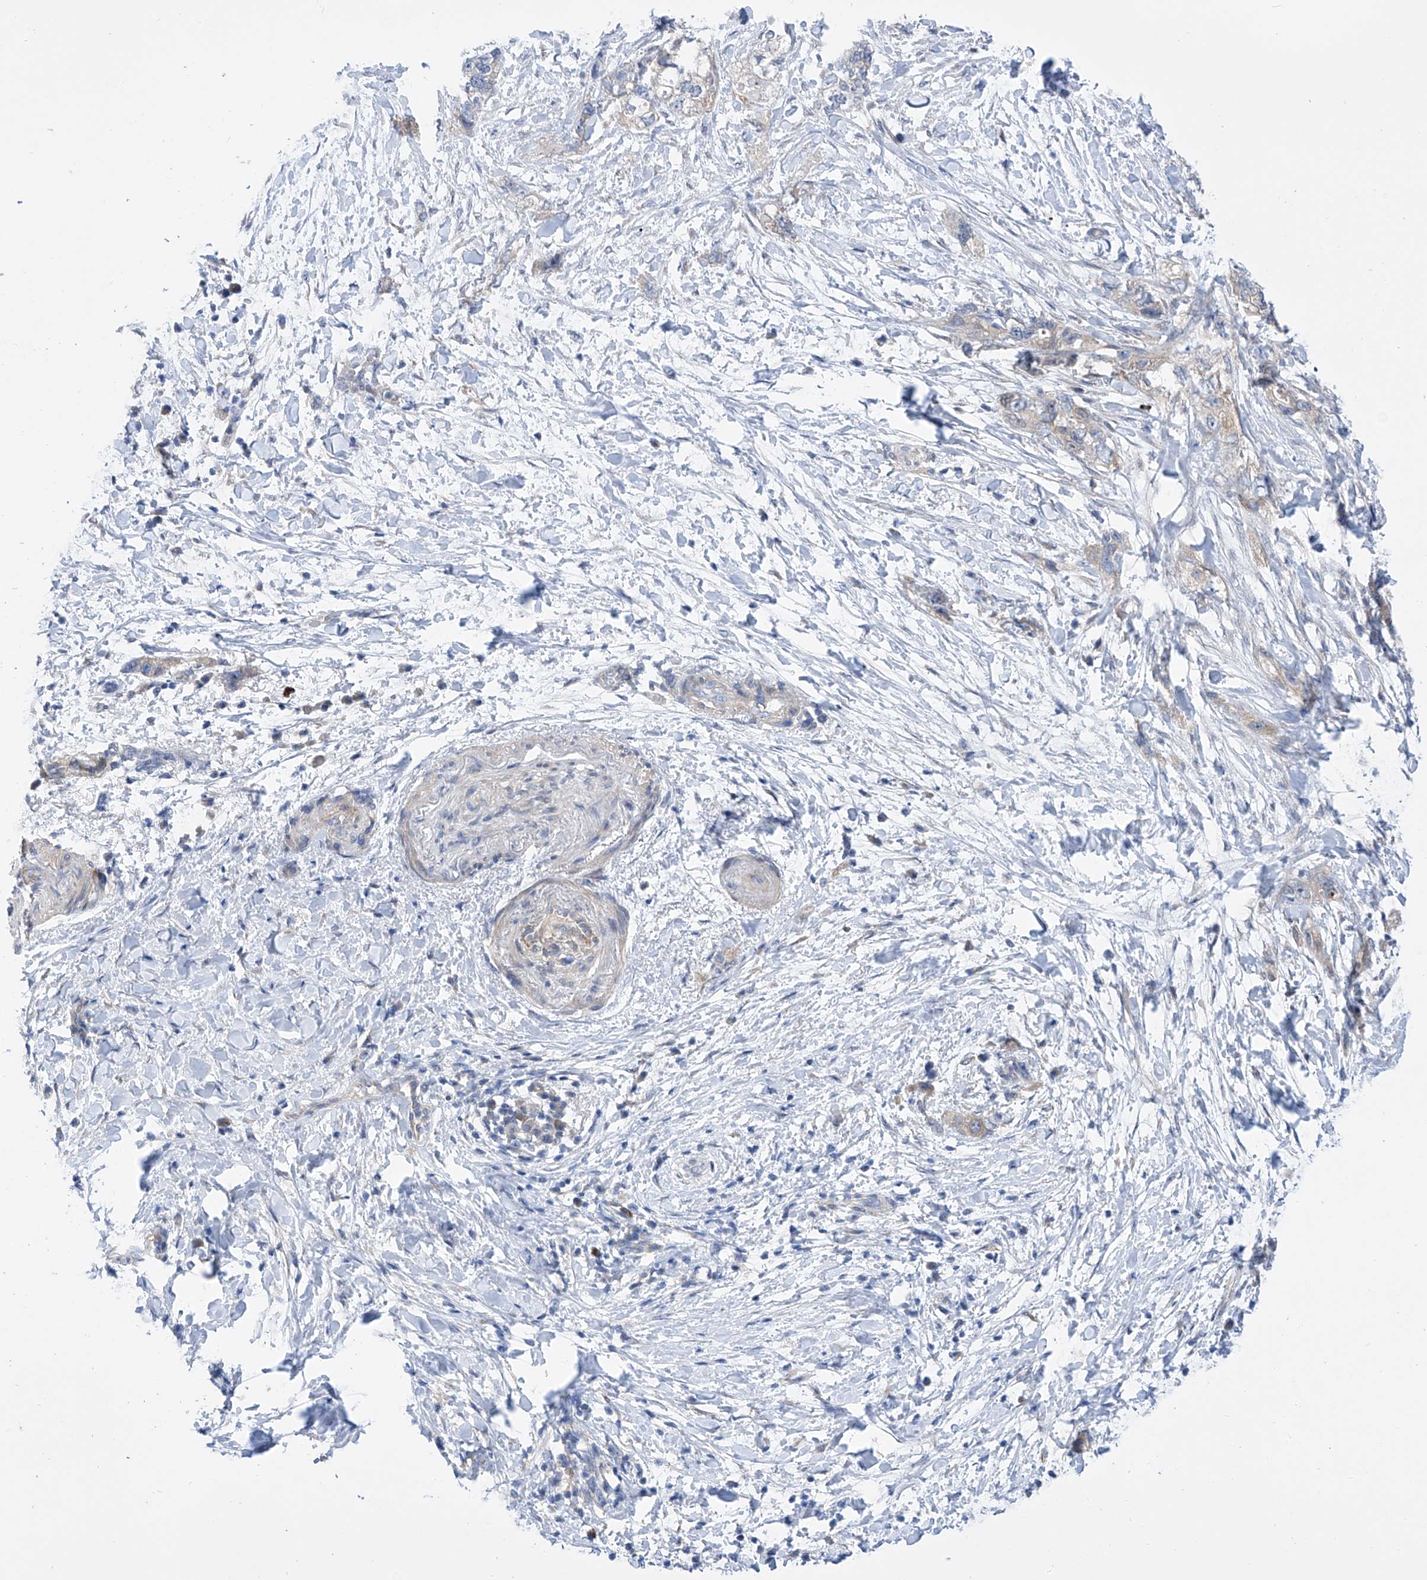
{"staining": {"intensity": "negative", "quantity": "none", "location": "none"}, "tissue": "pancreatic cancer", "cell_type": "Tumor cells", "image_type": "cancer", "snomed": [{"axis": "morphology", "description": "Adenocarcinoma, NOS"}, {"axis": "topography", "description": "Pancreas"}], "caption": "IHC of adenocarcinoma (pancreatic) shows no positivity in tumor cells.", "gene": "SRBD1", "patient": {"sex": "female", "age": 73}}